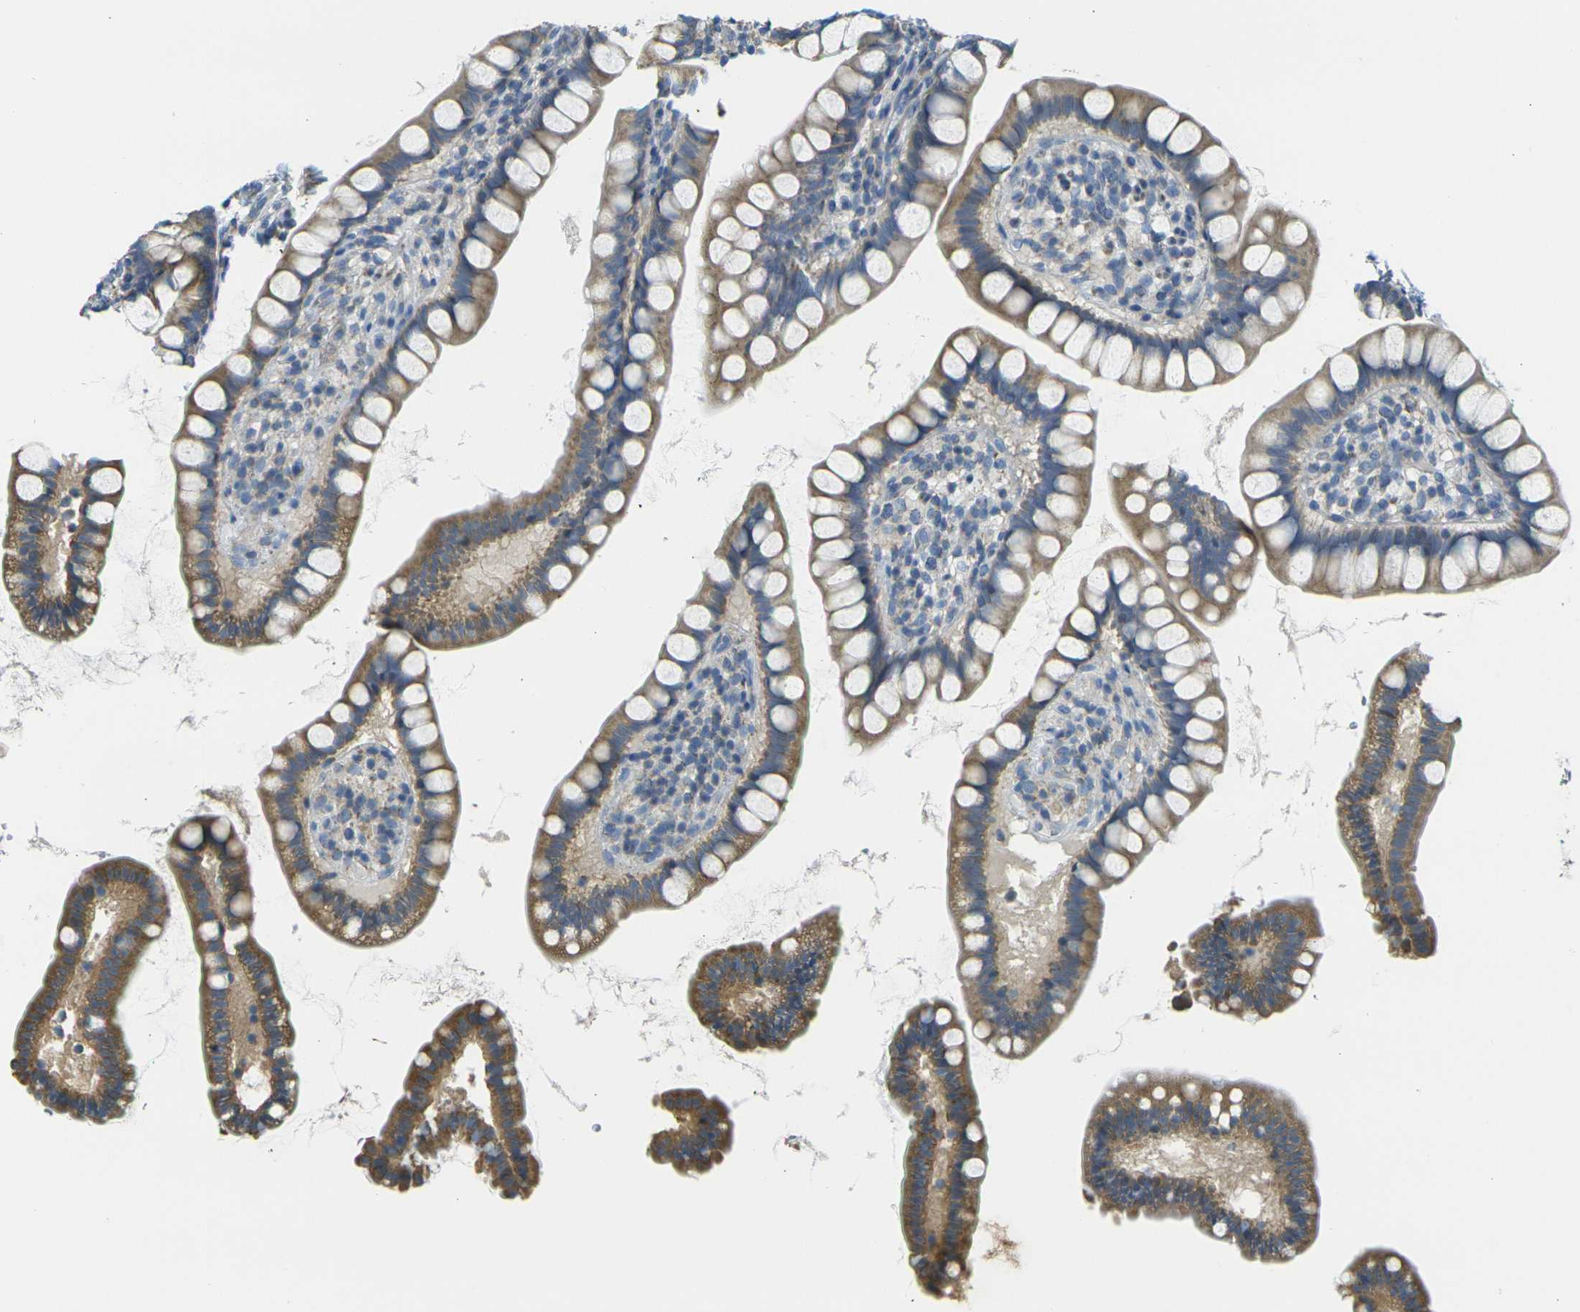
{"staining": {"intensity": "moderate", "quantity": ">75%", "location": "cytoplasmic/membranous"}, "tissue": "small intestine", "cell_type": "Glandular cells", "image_type": "normal", "snomed": [{"axis": "morphology", "description": "Normal tissue, NOS"}, {"axis": "topography", "description": "Small intestine"}], "caption": "A high-resolution histopathology image shows IHC staining of benign small intestine, which reveals moderate cytoplasmic/membranous staining in about >75% of glandular cells.", "gene": "PARD6B", "patient": {"sex": "female", "age": 84}}